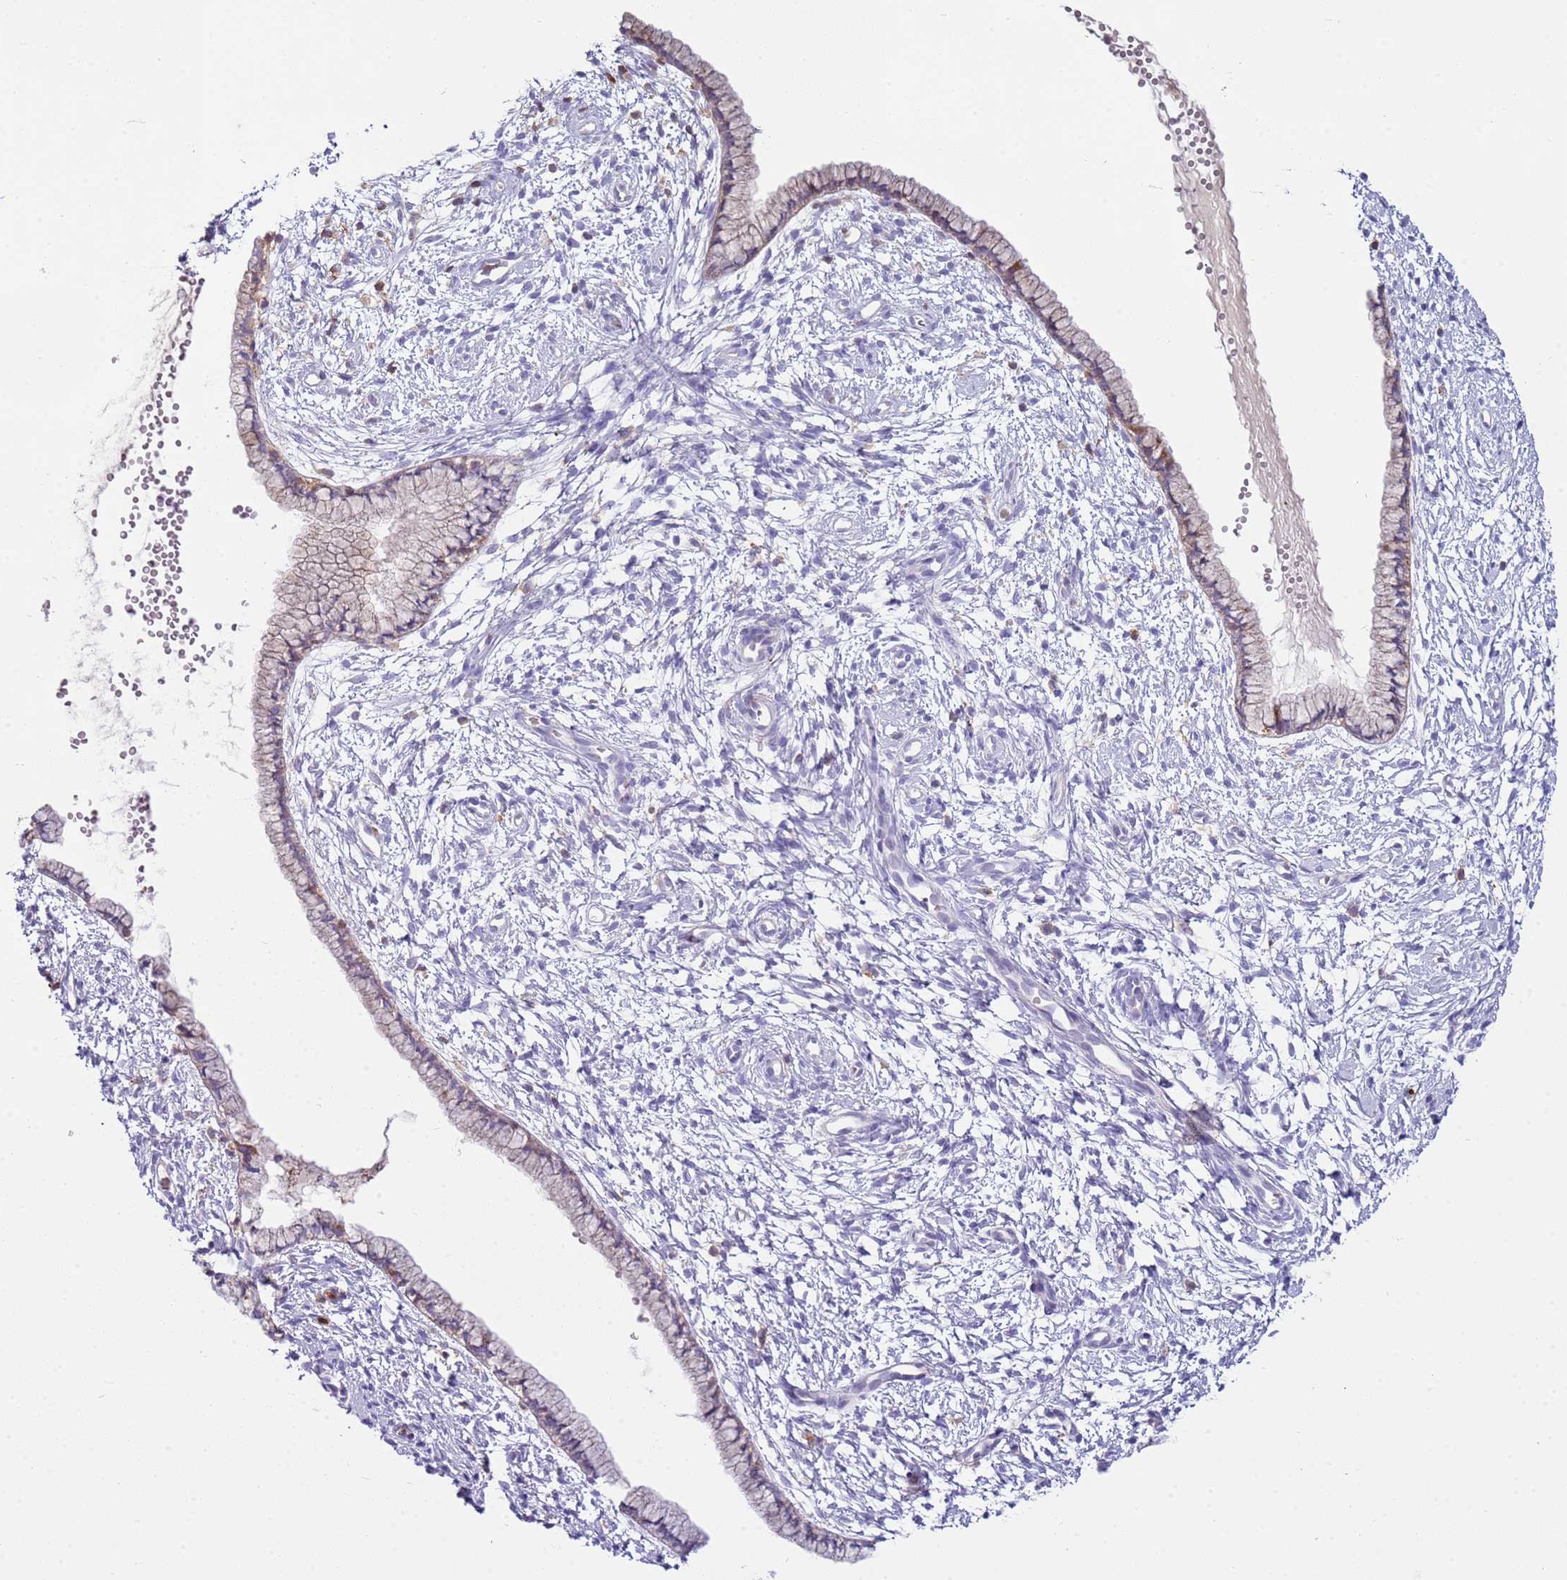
{"staining": {"intensity": "weak", "quantity": ">75%", "location": "cytoplasmic/membranous"}, "tissue": "cervix", "cell_type": "Glandular cells", "image_type": "normal", "snomed": [{"axis": "morphology", "description": "Normal tissue, NOS"}, {"axis": "topography", "description": "Cervix"}], "caption": "Weak cytoplasmic/membranous positivity is appreciated in about >75% of glandular cells in normal cervix. The protein is stained brown, and the nuclei are stained in blue (DAB IHC with brightfield microscopy, high magnification).", "gene": "TTPAL", "patient": {"sex": "female", "age": 57}}